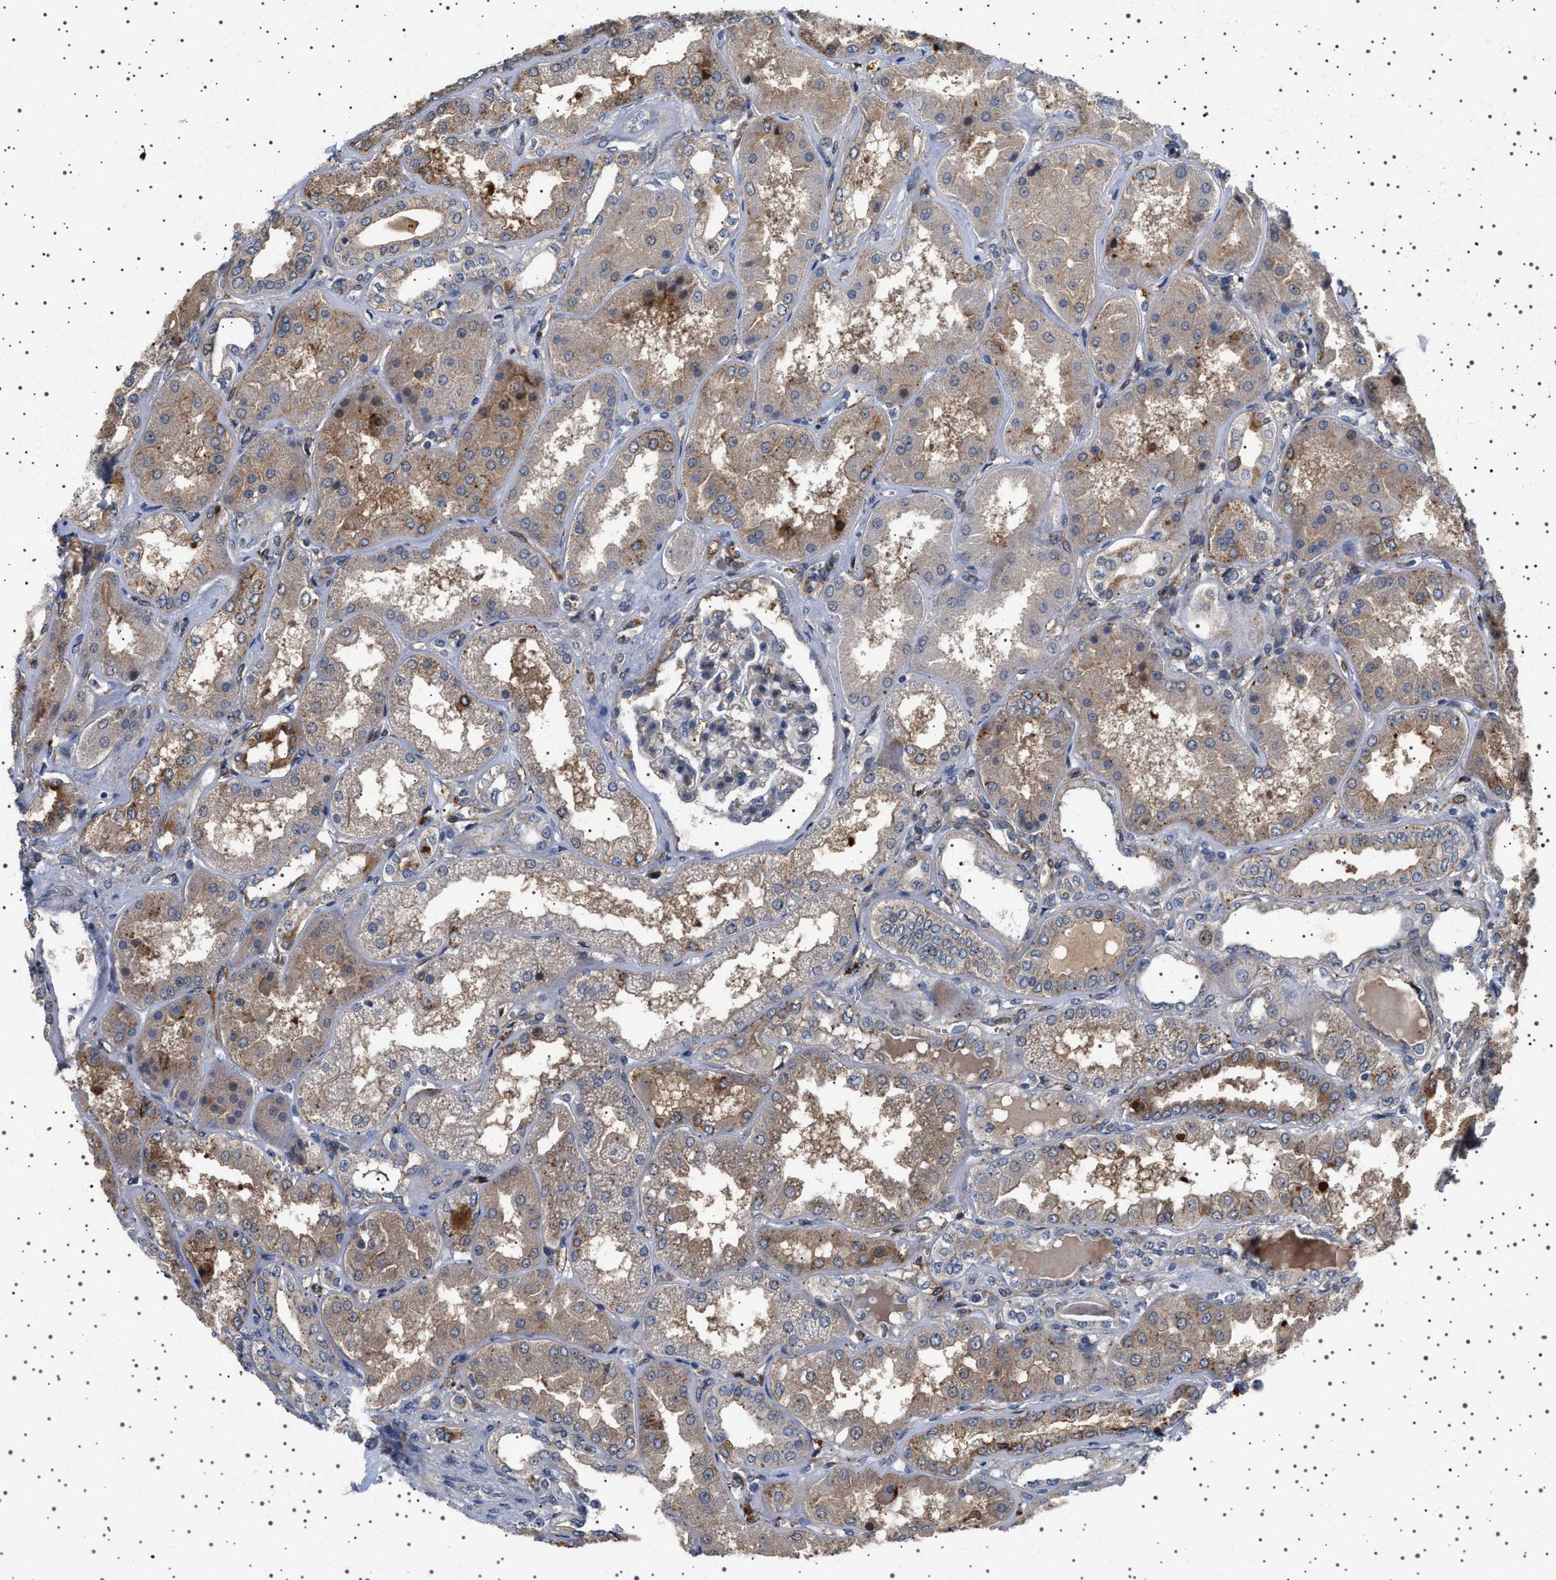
{"staining": {"intensity": "weak", "quantity": "25%-75%", "location": "cytoplasmic/membranous"}, "tissue": "kidney", "cell_type": "Cells in glomeruli", "image_type": "normal", "snomed": [{"axis": "morphology", "description": "Normal tissue, NOS"}, {"axis": "topography", "description": "Kidney"}], "caption": "Immunohistochemistry of unremarkable kidney exhibits low levels of weak cytoplasmic/membranous positivity in approximately 25%-75% of cells in glomeruli. The staining was performed using DAB, with brown indicating positive protein expression. Nuclei are stained blue with hematoxylin.", "gene": "GUCY1B1", "patient": {"sex": "female", "age": 56}}